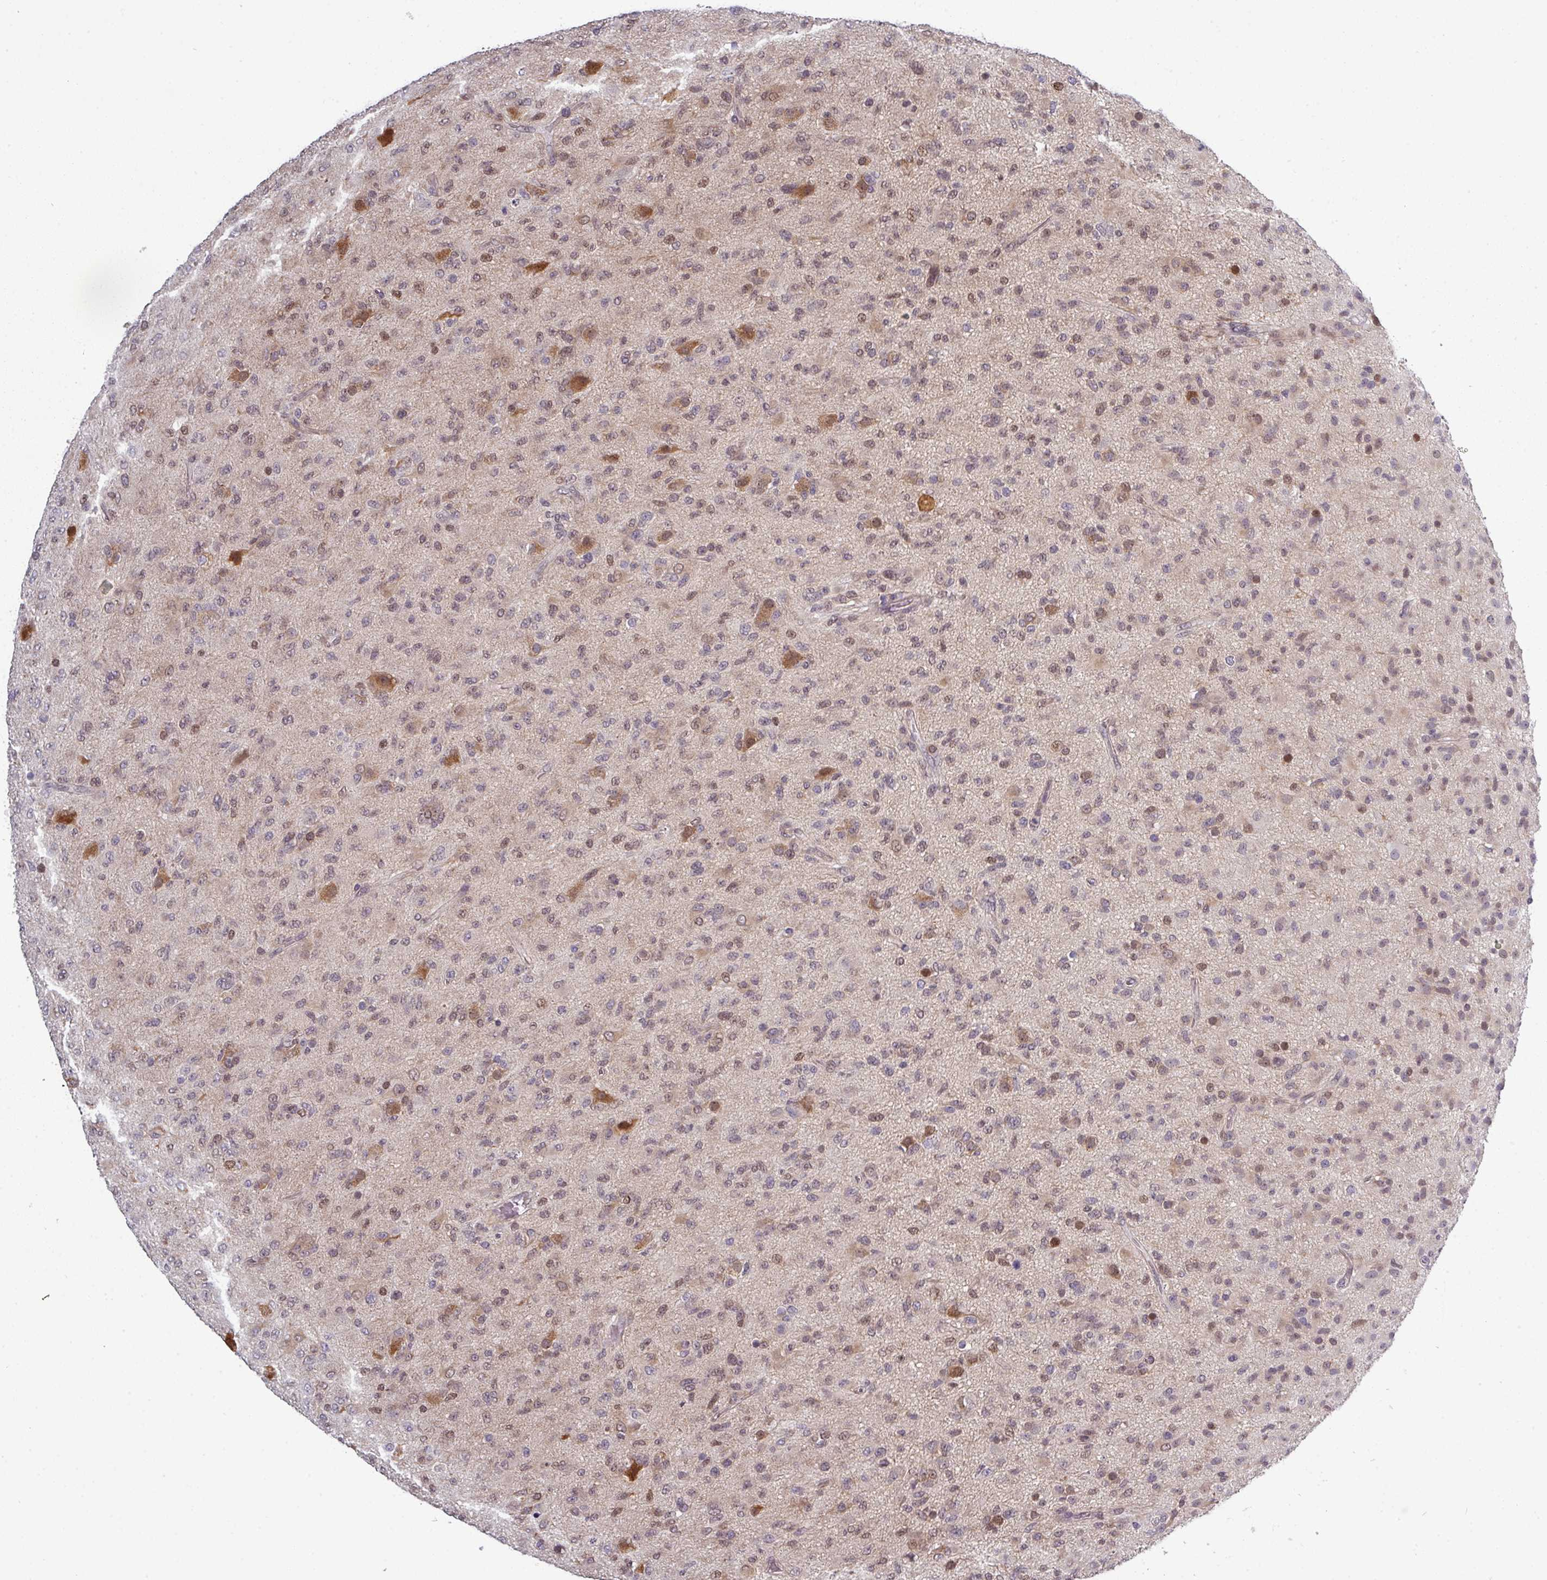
{"staining": {"intensity": "moderate", "quantity": "<25%", "location": "cytoplasmic/membranous,nuclear"}, "tissue": "glioma", "cell_type": "Tumor cells", "image_type": "cancer", "snomed": [{"axis": "morphology", "description": "Glioma, malignant, Low grade"}, {"axis": "topography", "description": "Brain"}], "caption": "Brown immunohistochemical staining in human glioma reveals moderate cytoplasmic/membranous and nuclear expression in approximately <25% of tumor cells. The protein is shown in brown color, while the nuclei are stained blue.", "gene": "PRAMEF12", "patient": {"sex": "male", "age": 65}}